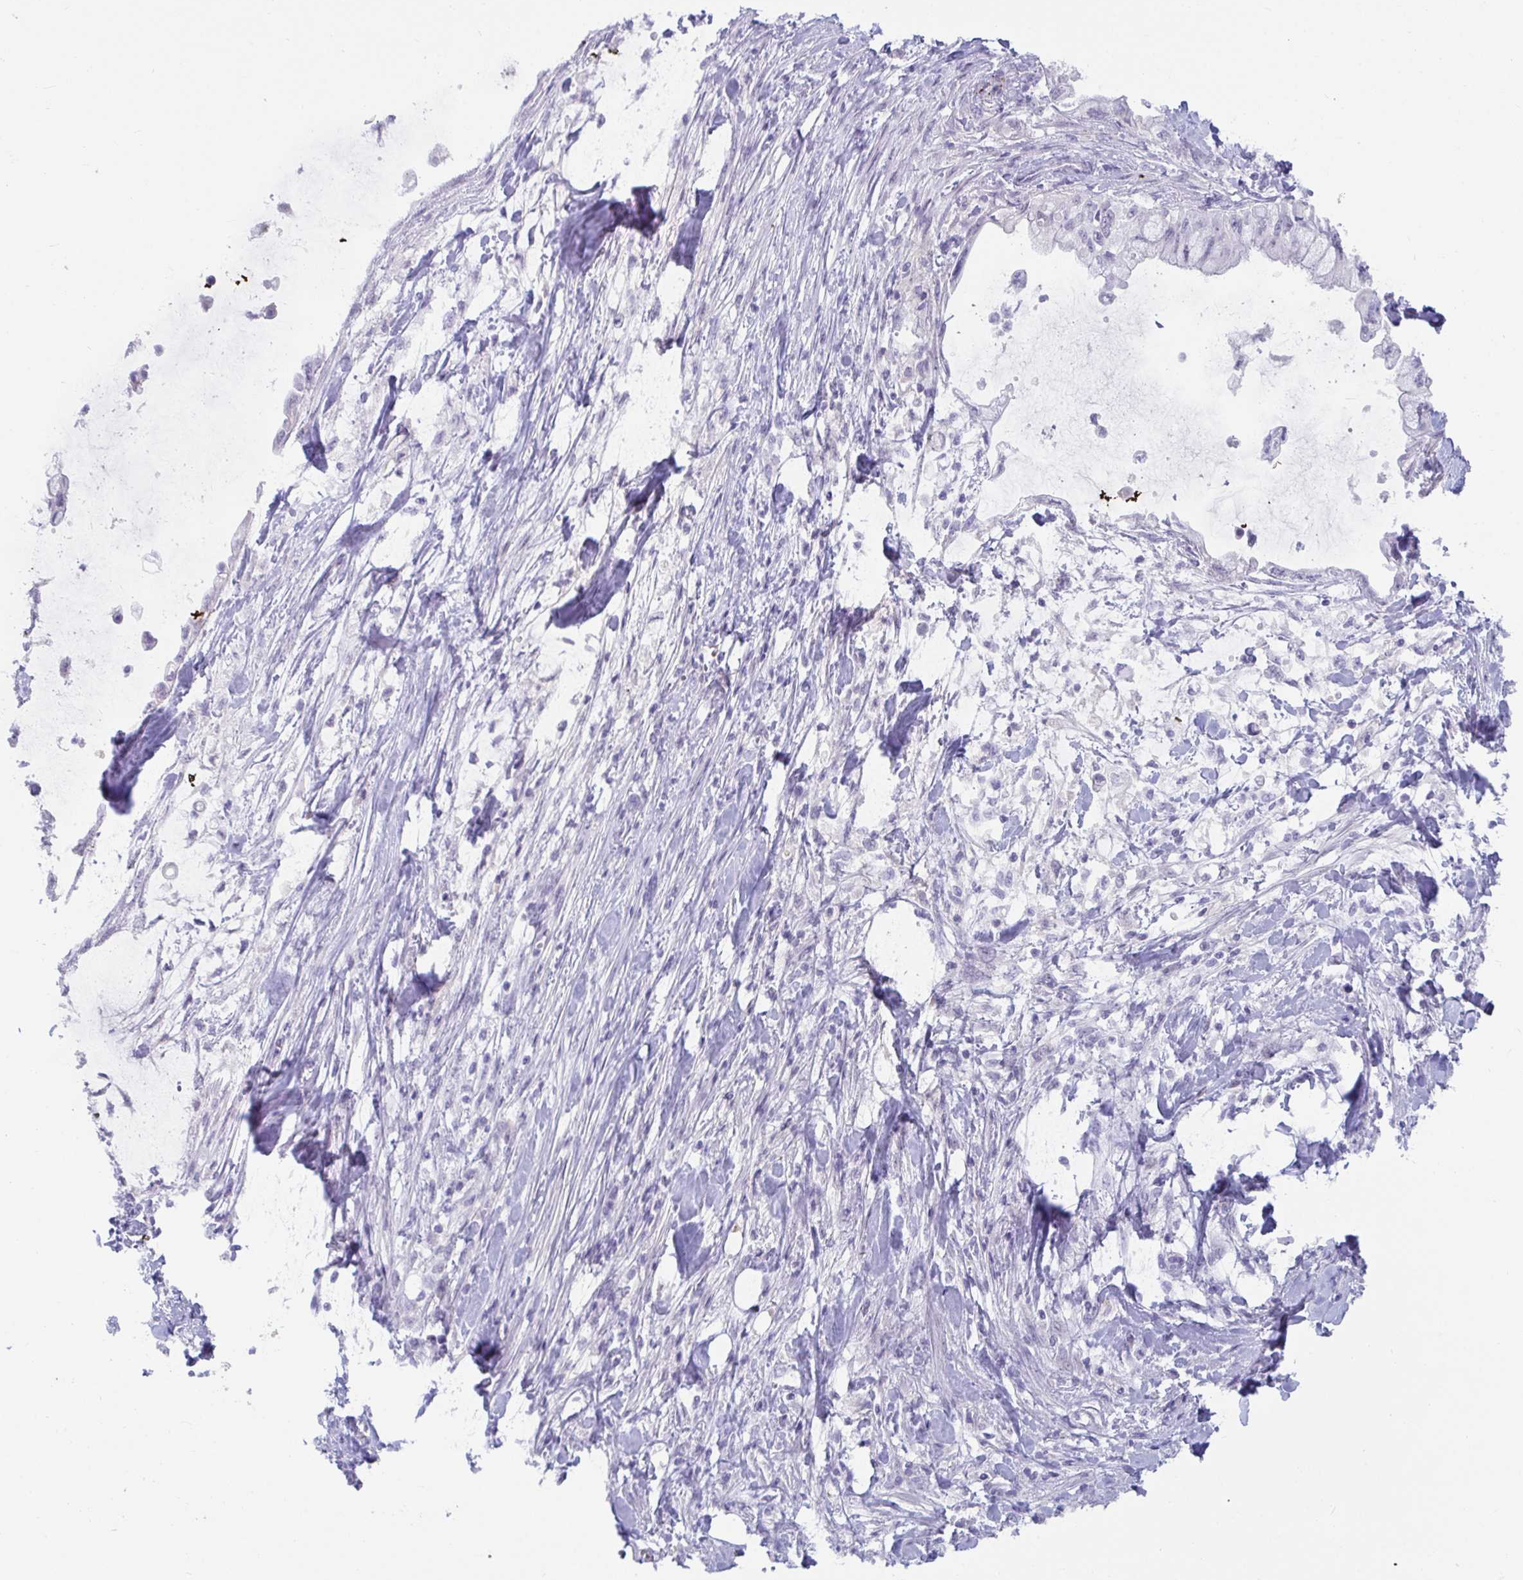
{"staining": {"intensity": "negative", "quantity": "none", "location": "none"}, "tissue": "pancreatic cancer", "cell_type": "Tumor cells", "image_type": "cancer", "snomed": [{"axis": "morphology", "description": "Adenocarcinoma, NOS"}, {"axis": "topography", "description": "Pancreas"}], "caption": "The histopathology image shows no significant staining in tumor cells of pancreatic adenocarcinoma.", "gene": "NPY", "patient": {"sex": "male", "age": 48}}